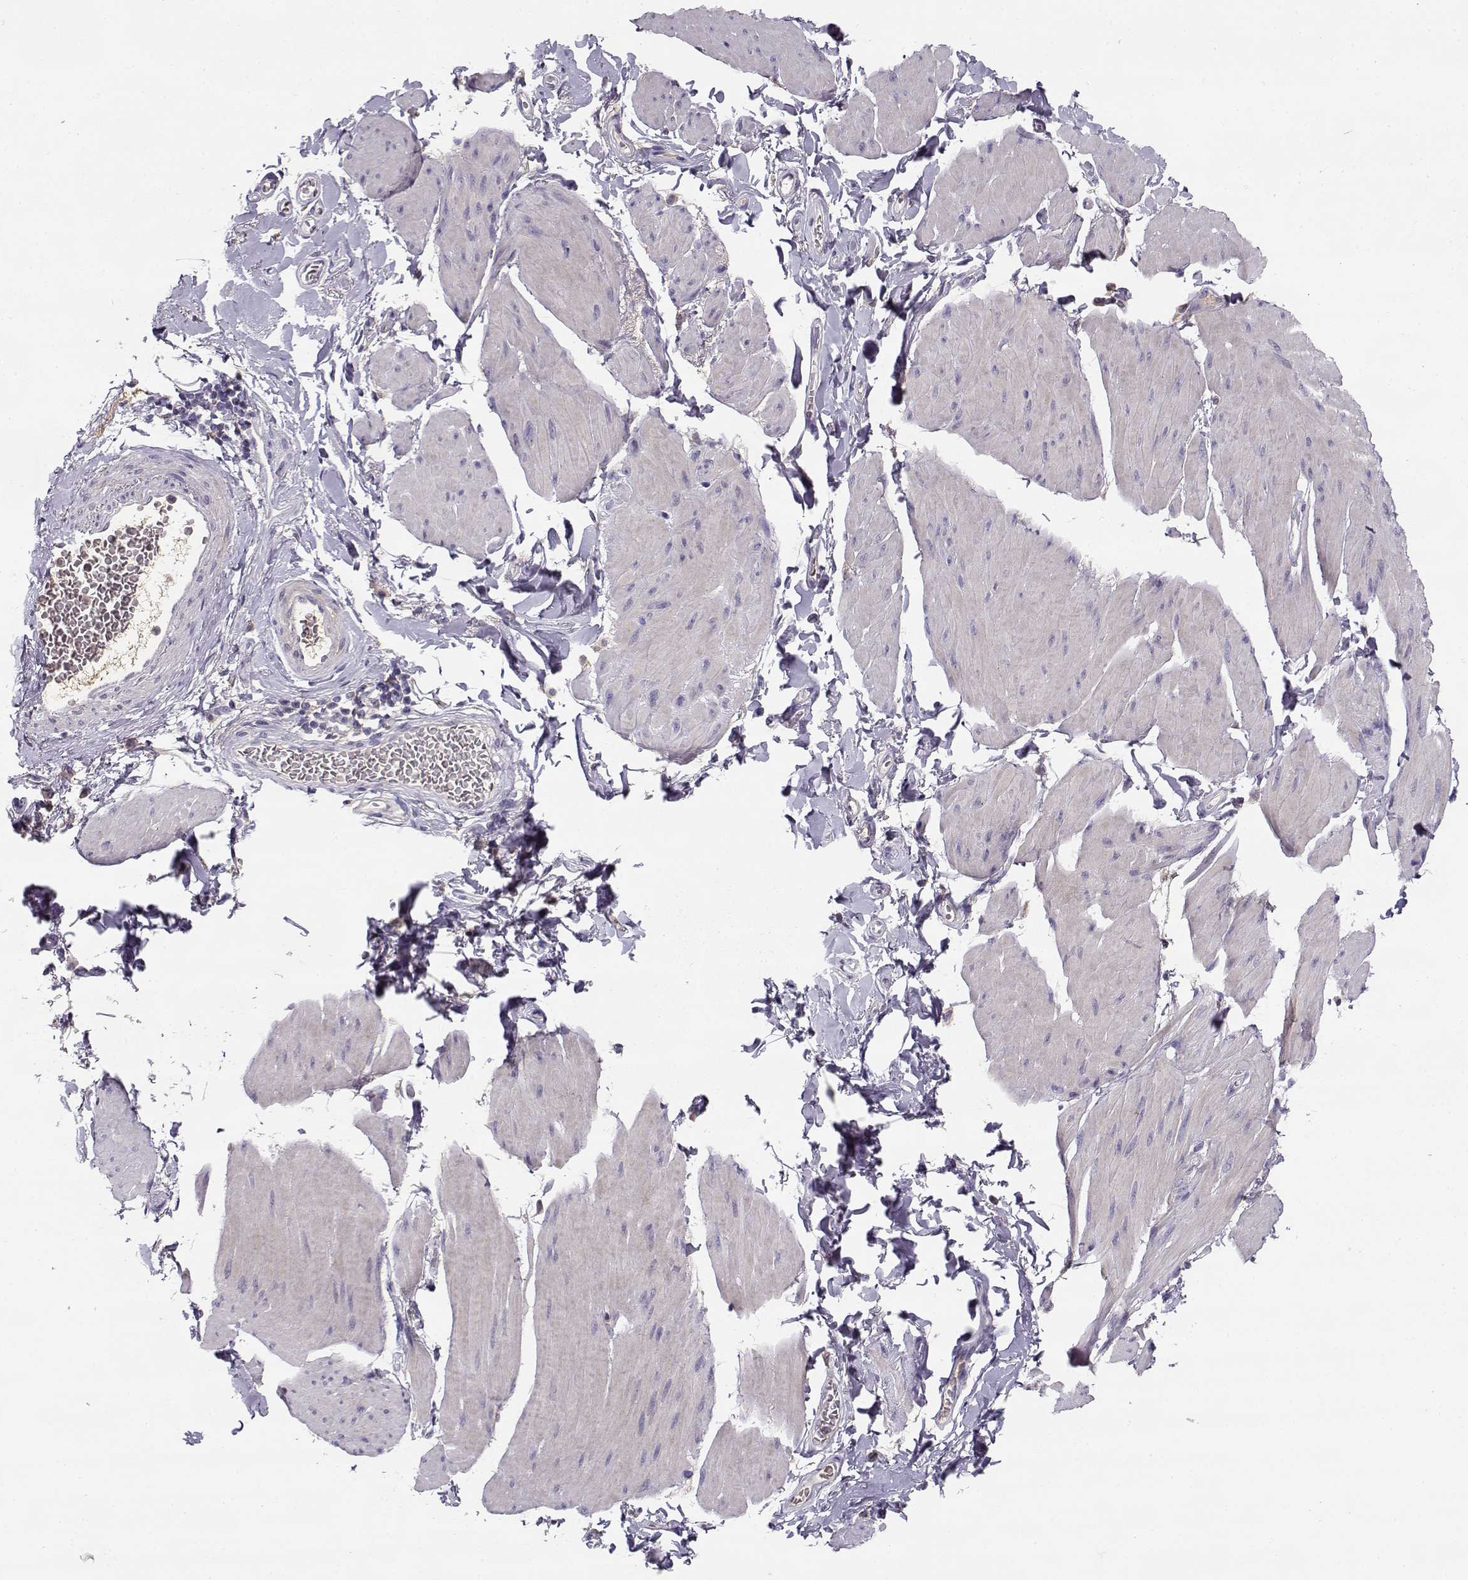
{"staining": {"intensity": "negative", "quantity": "none", "location": "none"}, "tissue": "smooth muscle", "cell_type": "Smooth muscle cells", "image_type": "normal", "snomed": [{"axis": "morphology", "description": "Normal tissue, NOS"}, {"axis": "topography", "description": "Adipose tissue"}, {"axis": "topography", "description": "Smooth muscle"}, {"axis": "topography", "description": "Peripheral nerve tissue"}], "caption": "Smooth muscle cells show no significant protein positivity in normal smooth muscle.", "gene": "SLCO6A1", "patient": {"sex": "male", "age": 83}}